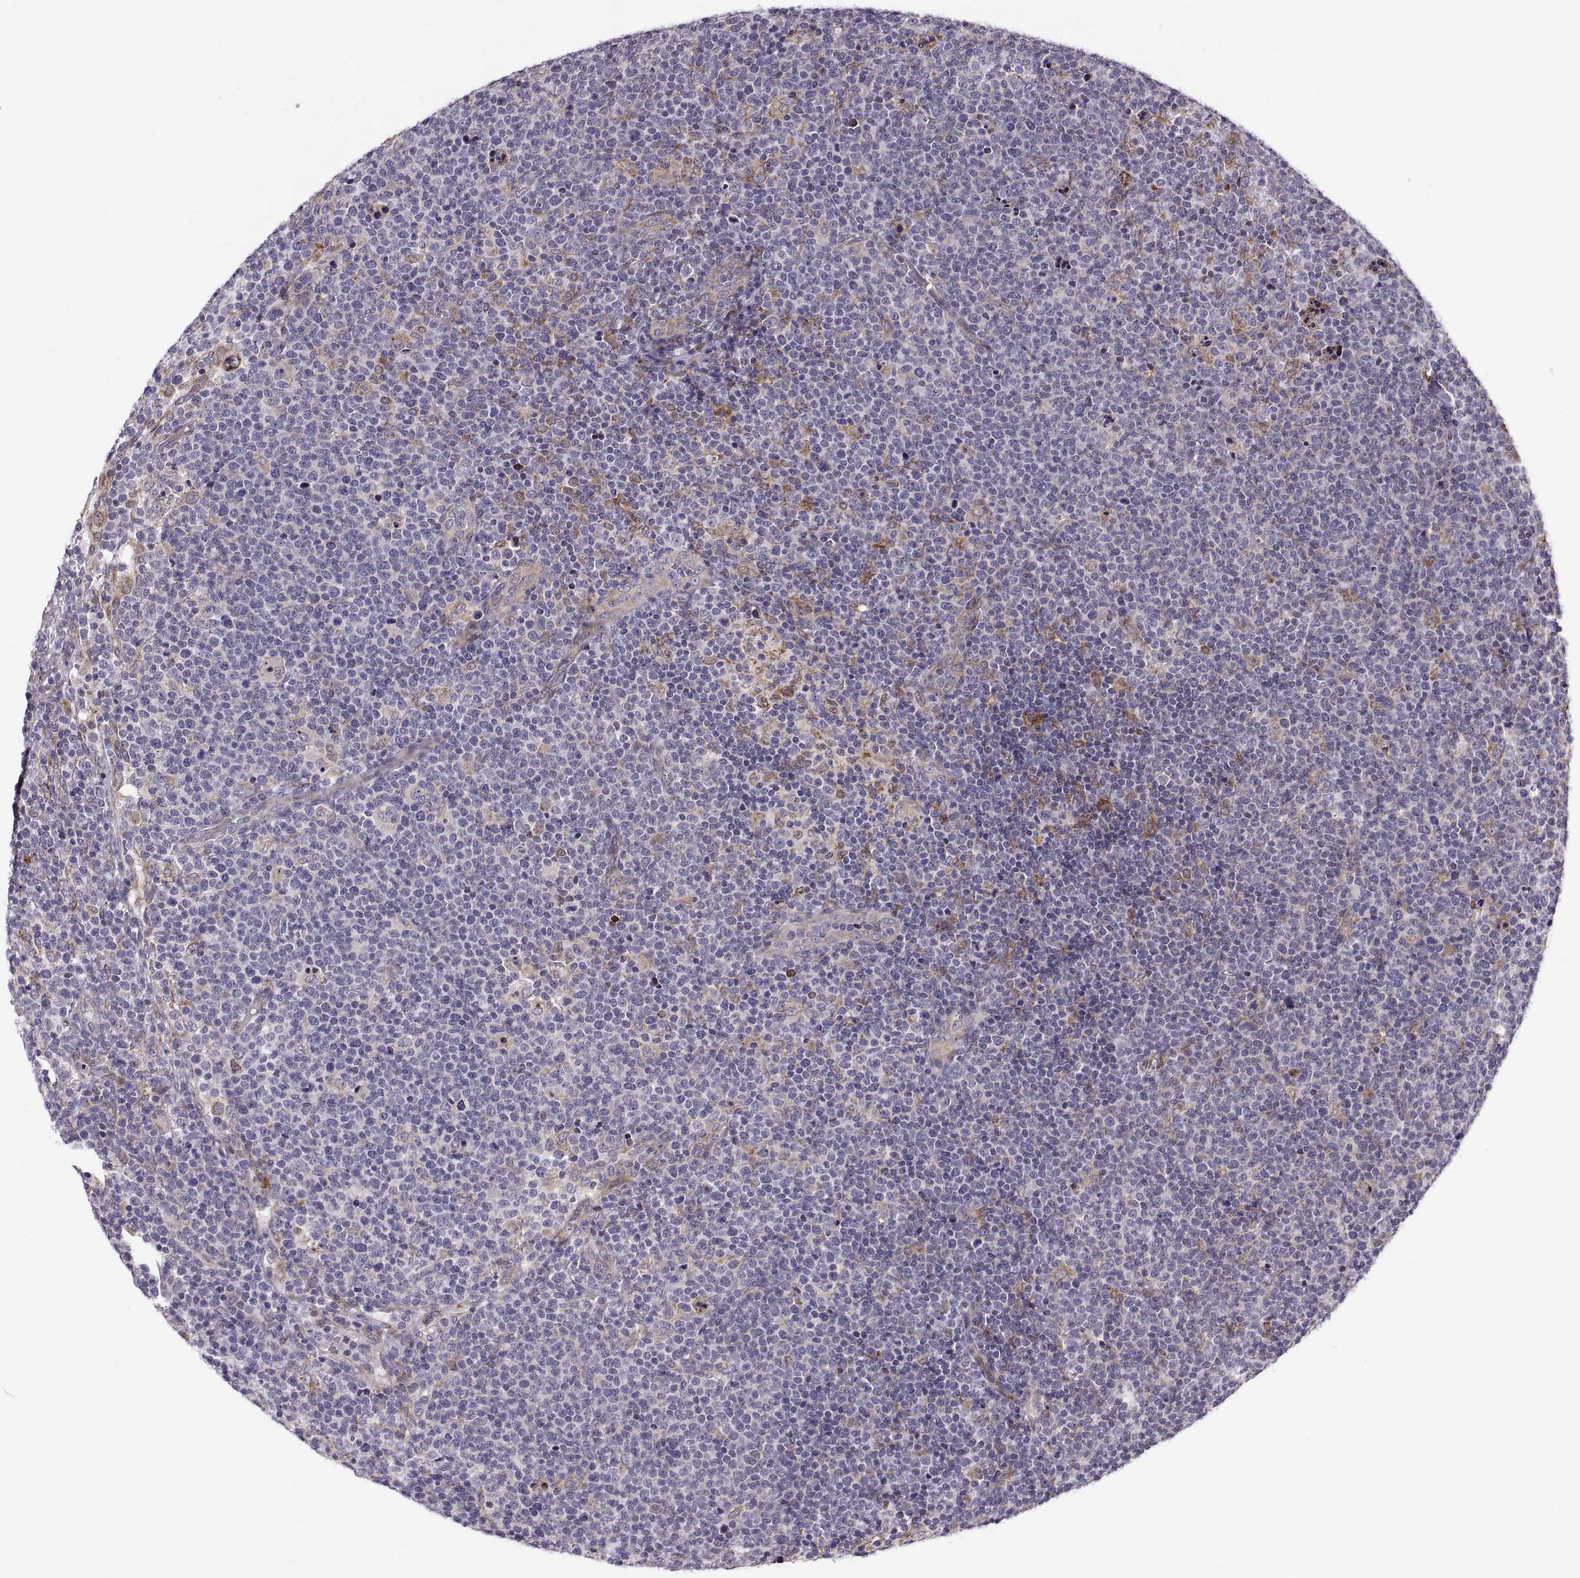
{"staining": {"intensity": "negative", "quantity": "none", "location": "none"}, "tissue": "lymphoma", "cell_type": "Tumor cells", "image_type": "cancer", "snomed": [{"axis": "morphology", "description": "Malignant lymphoma, non-Hodgkin's type, High grade"}, {"axis": "topography", "description": "Lymph node"}], "caption": "Photomicrograph shows no protein positivity in tumor cells of high-grade malignant lymphoma, non-Hodgkin's type tissue.", "gene": "PLEKHB2", "patient": {"sex": "male", "age": 61}}